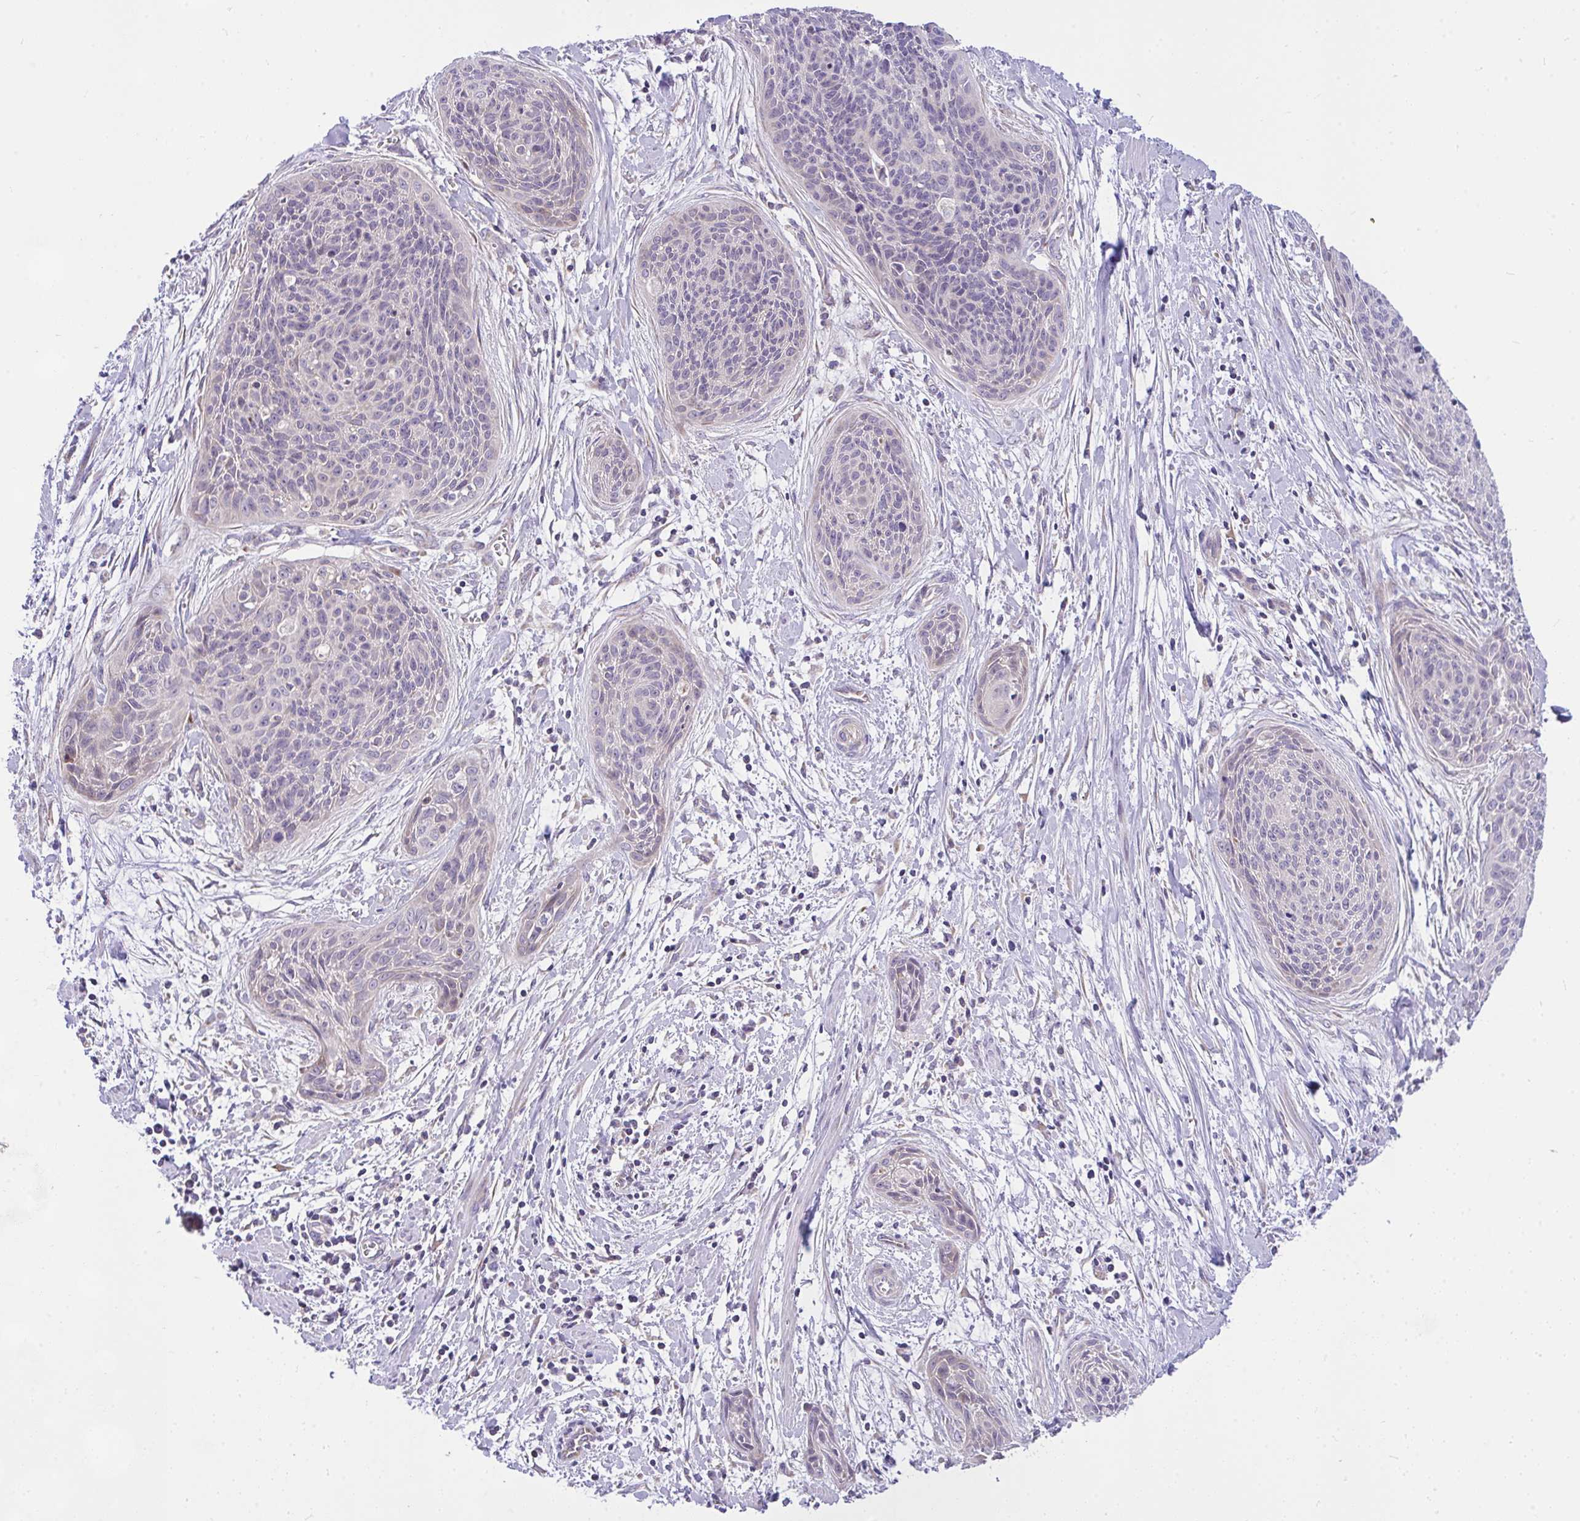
{"staining": {"intensity": "negative", "quantity": "none", "location": "none"}, "tissue": "cervical cancer", "cell_type": "Tumor cells", "image_type": "cancer", "snomed": [{"axis": "morphology", "description": "Squamous cell carcinoma, NOS"}, {"axis": "topography", "description": "Cervix"}], "caption": "Immunohistochemistry image of human cervical cancer stained for a protein (brown), which displays no staining in tumor cells.", "gene": "CEP63", "patient": {"sex": "female", "age": 55}}